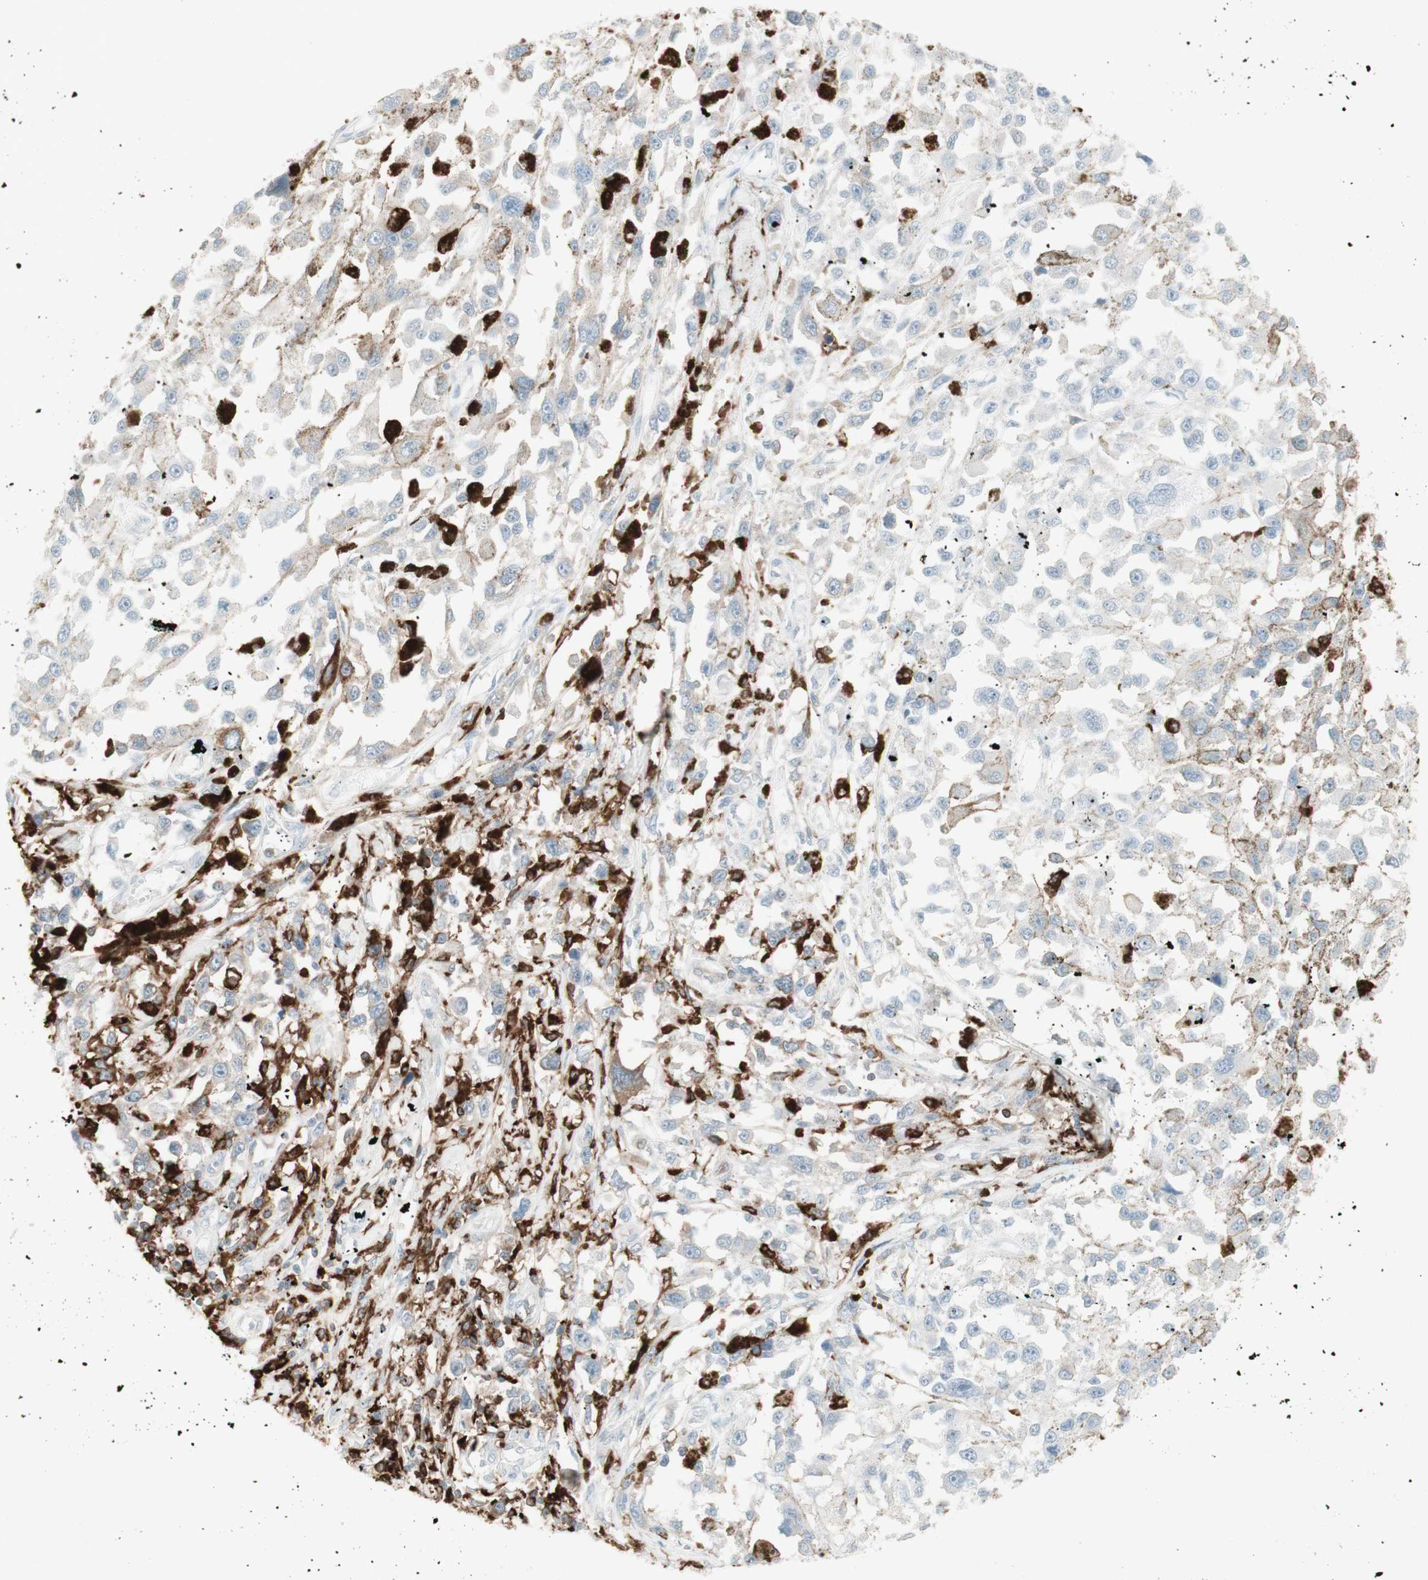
{"staining": {"intensity": "negative", "quantity": "none", "location": "none"}, "tissue": "melanoma", "cell_type": "Tumor cells", "image_type": "cancer", "snomed": [{"axis": "morphology", "description": "Malignant melanoma, Metastatic site"}, {"axis": "topography", "description": "Lymph node"}], "caption": "High power microscopy image of an immunohistochemistry (IHC) histopathology image of malignant melanoma (metastatic site), revealing no significant staining in tumor cells.", "gene": "HLA-DPB1", "patient": {"sex": "male", "age": 59}}